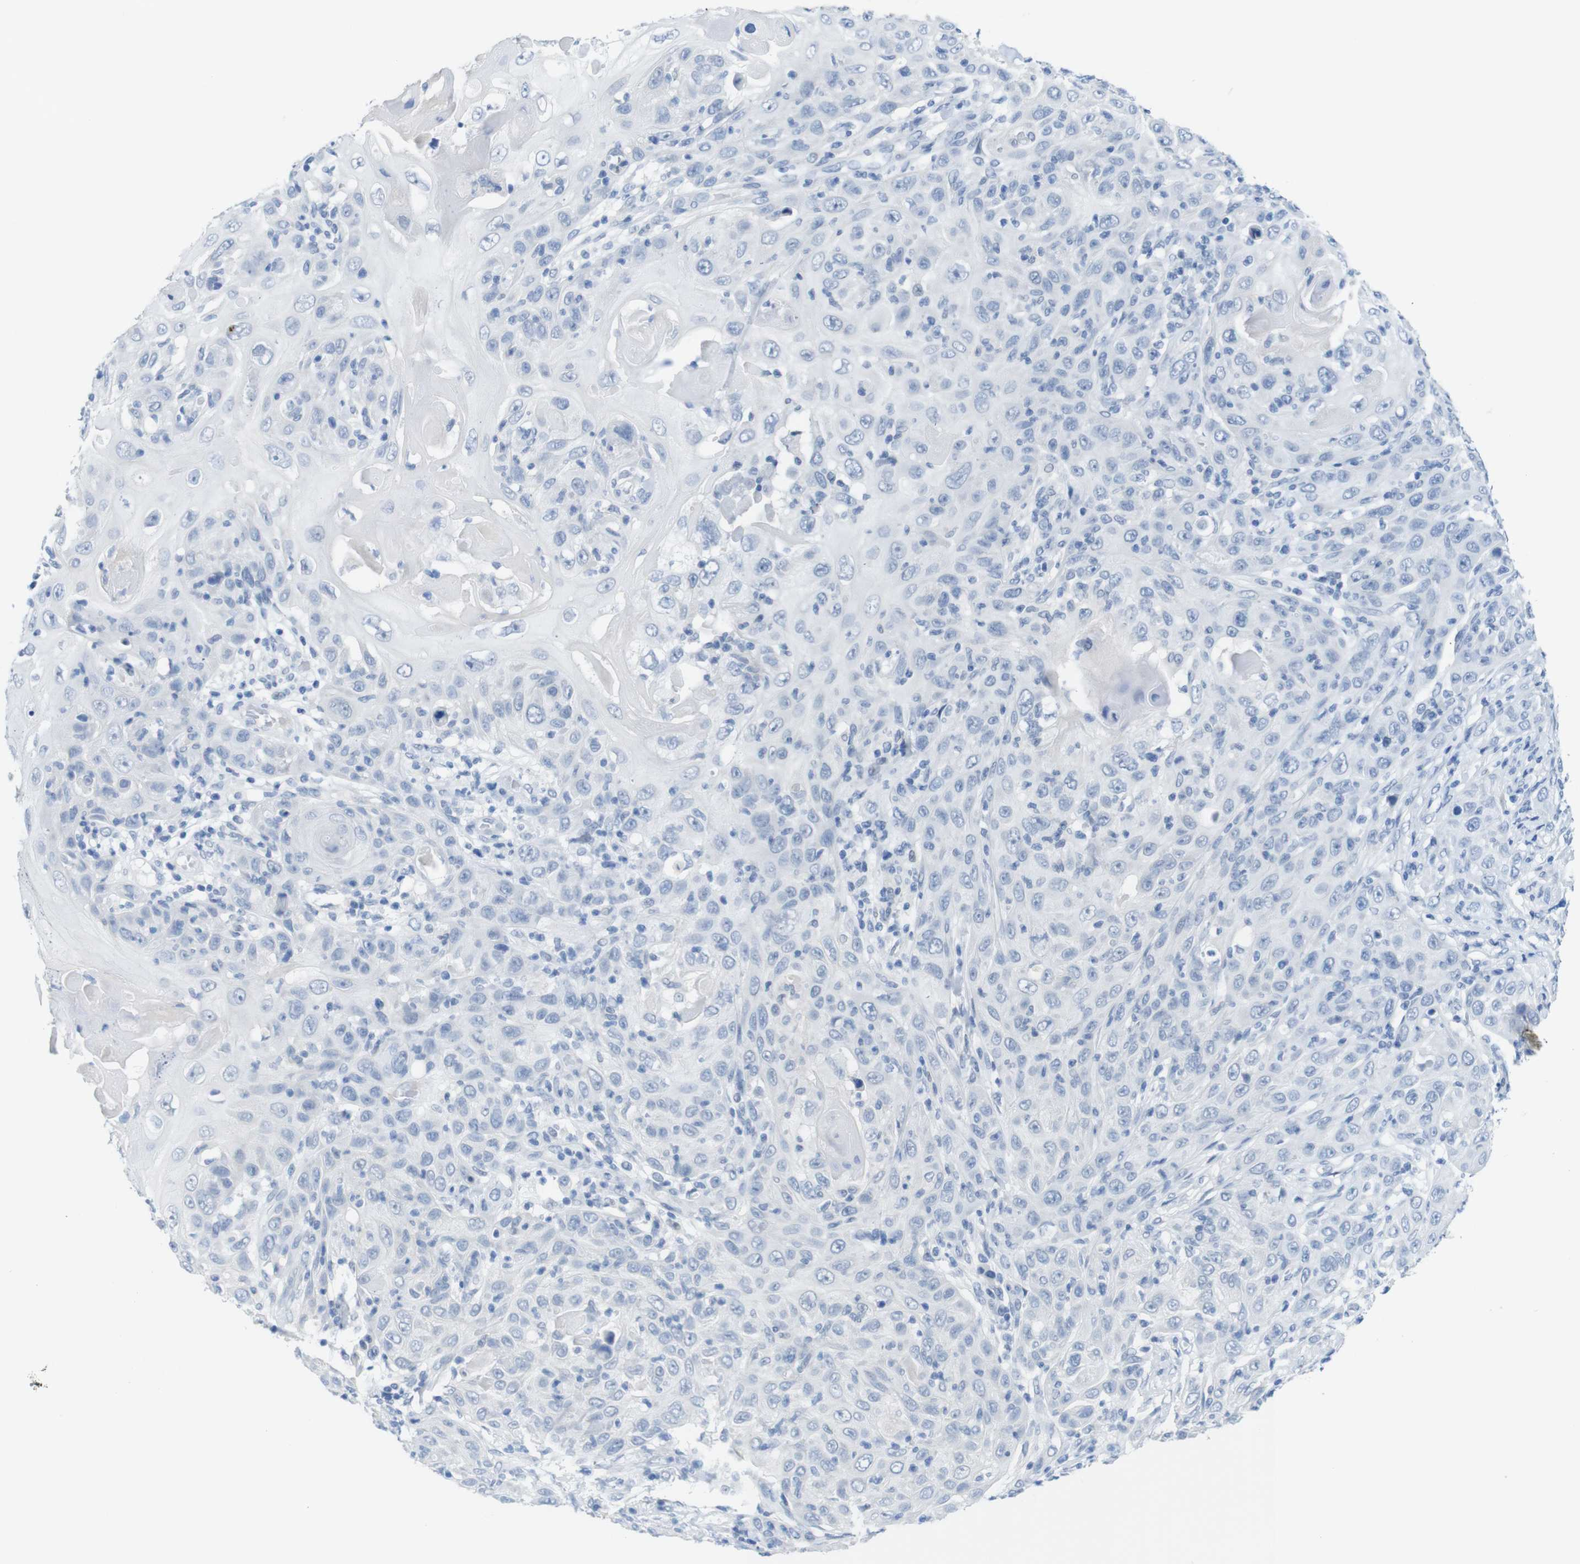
{"staining": {"intensity": "negative", "quantity": "none", "location": "none"}, "tissue": "skin cancer", "cell_type": "Tumor cells", "image_type": "cancer", "snomed": [{"axis": "morphology", "description": "Squamous cell carcinoma, NOS"}, {"axis": "topography", "description": "Skin"}], "caption": "This is an IHC micrograph of human skin squamous cell carcinoma. There is no expression in tumor cells.", "gene": "OPN1SW", "patient": {"sex": "female", "age": 88}}